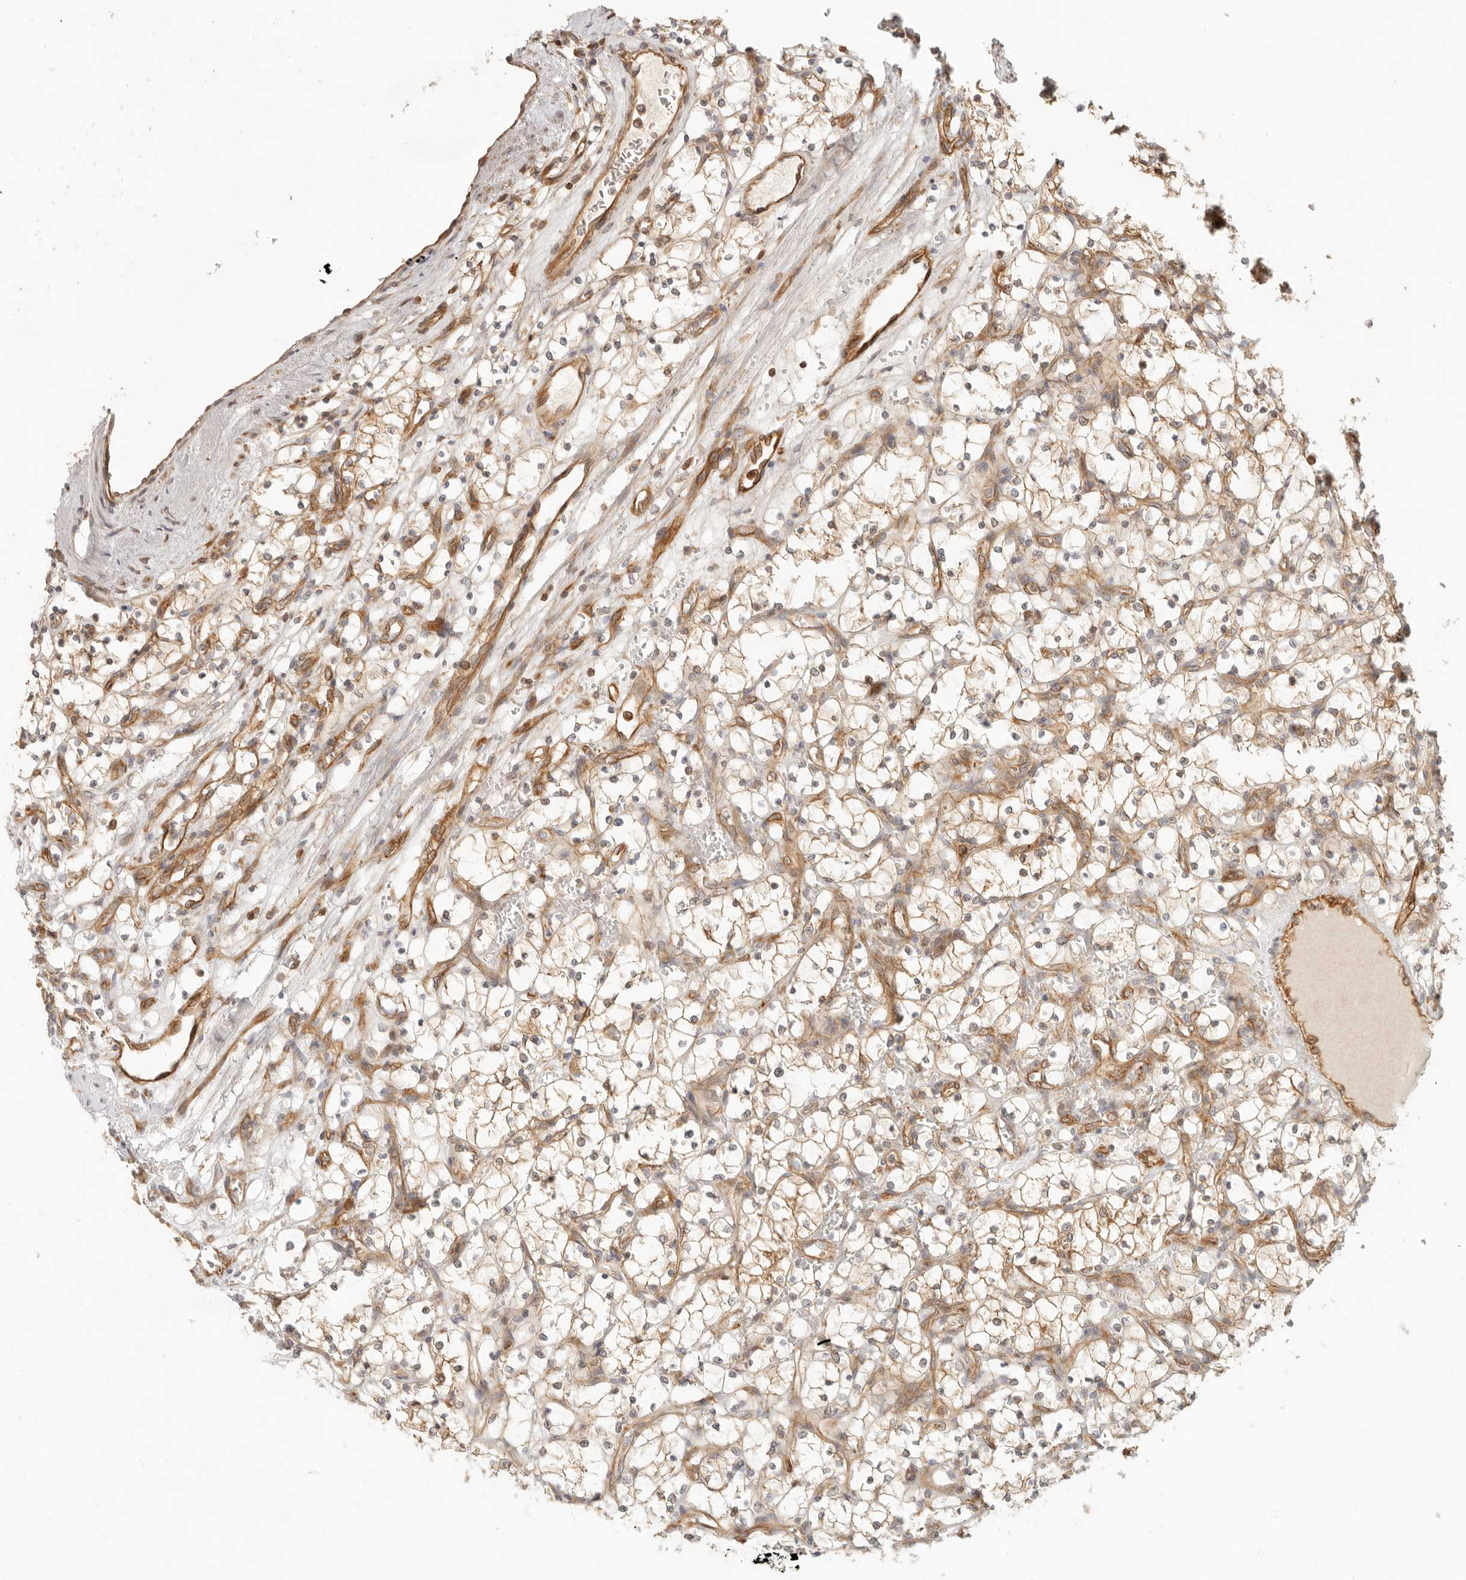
{"staining": {"intensity": "weak", "quantity": "<25%", "location": "cytoplasmic/membranous"}, "tissue": "renal cancer", "cell_type": "Tumor cells", "image_type": "cancer", "snomed": [{"axis": "morphology", "description": "Adenocarcinoma, NOS"}, {"axis": "topography", "description": "Kidney"}], "caption": "A histopathology image of renal adenocarcinoma stained for a protein shows no brown staining in tumor cells. (Immunohistochemistry, brightfield microscopy, high magnification).", "gene": "UFSP1", "patient": {"sex": "female", "age": 69}}